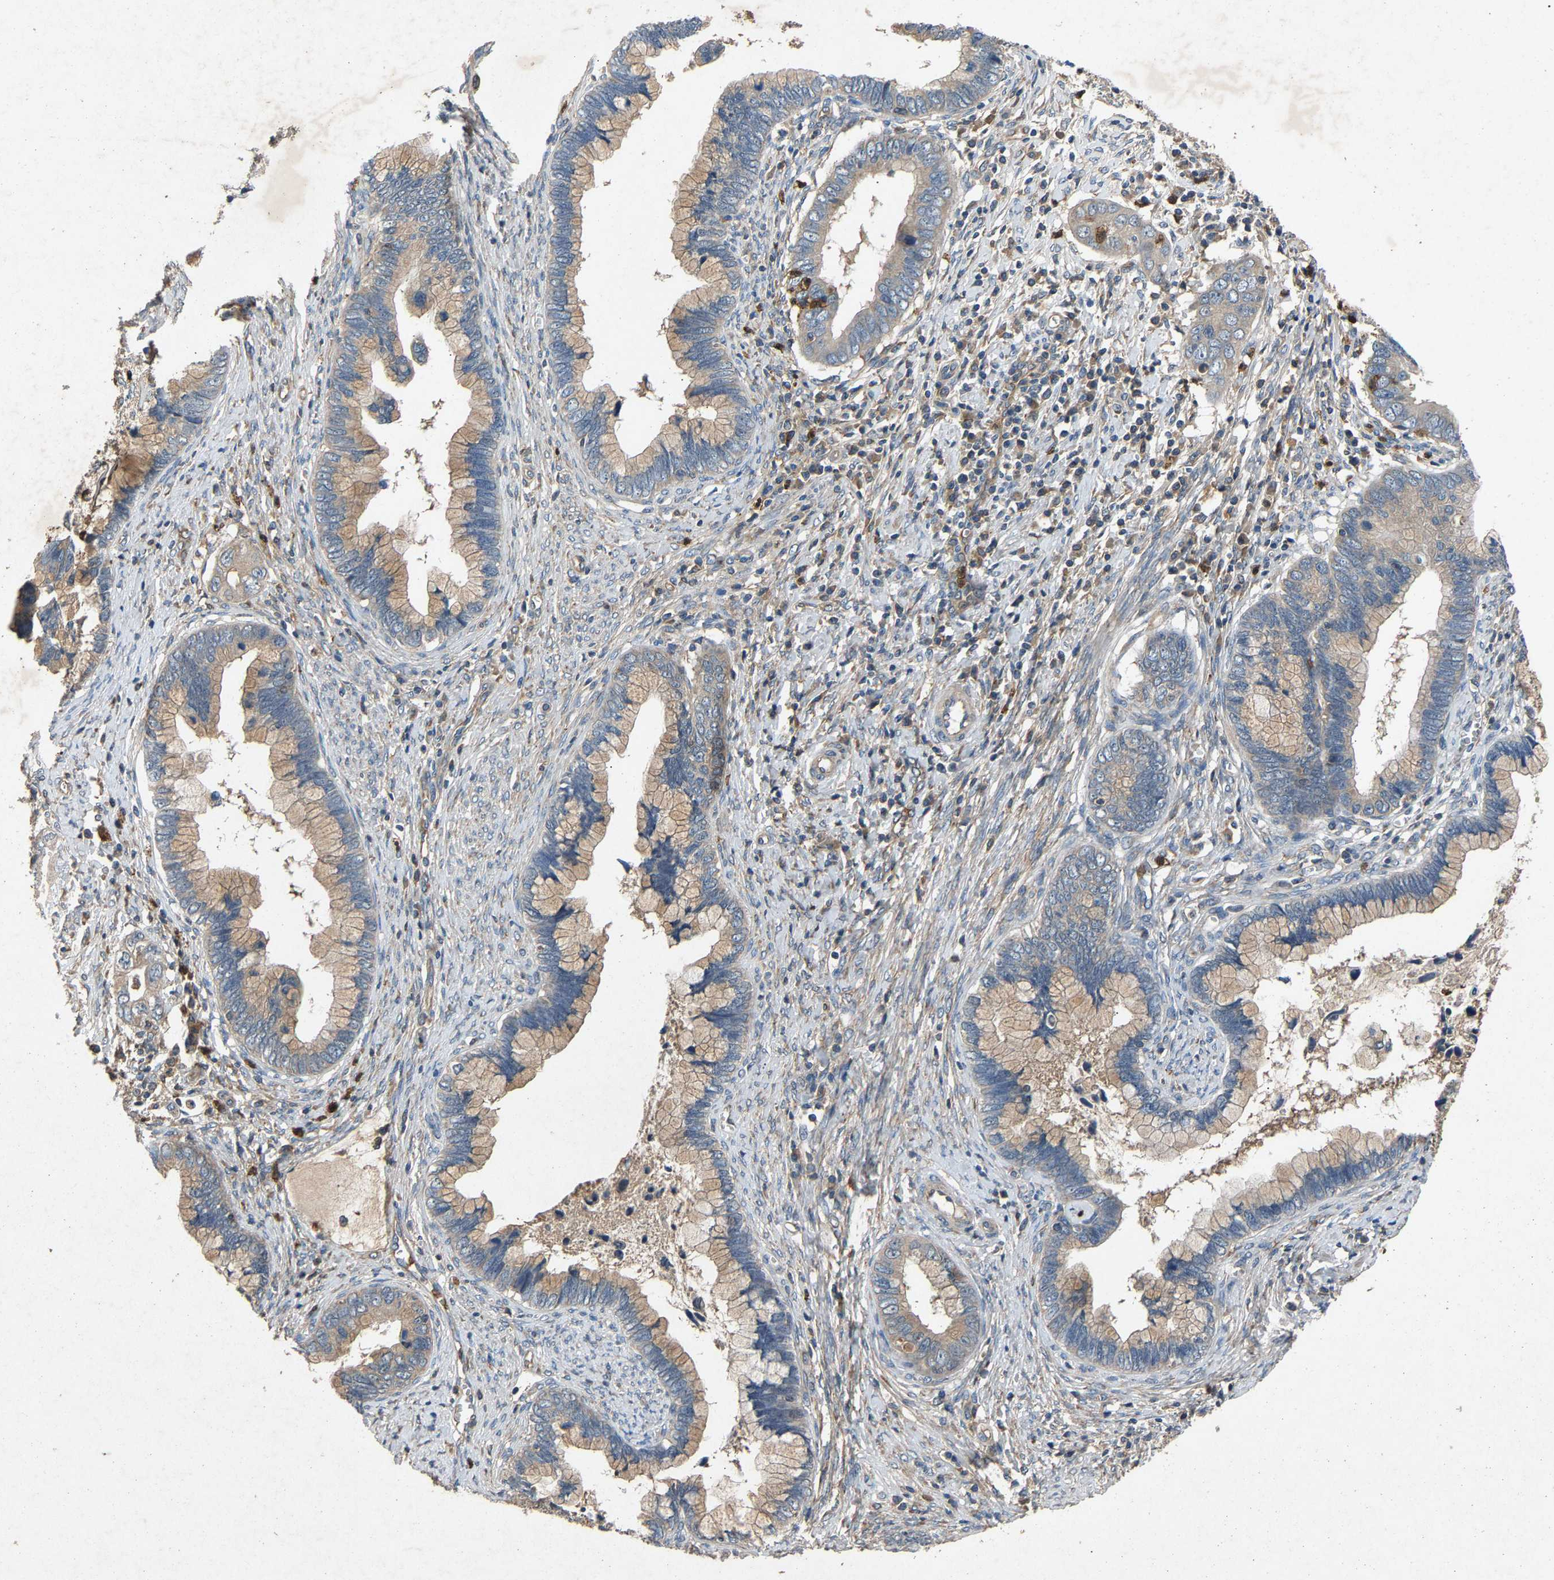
{"staining": {"intensity": "negative", "quantity": "none", "location": "none"}, "tissue": "cervical cancer", "cell_type": "Tumor cells", "image_type": "cancer", "snomed": [{"axis": "morphology", "description": "Adenocarcinoma, NOS"}, {"axis": "topography", "description": "Cervix"}], "caption": "A histopathology image of human adenocarcinoma (cervical) is negative for staining in tumor cells.", "gene": "PPID", "patient": {"sex": "female", "age": 44}}